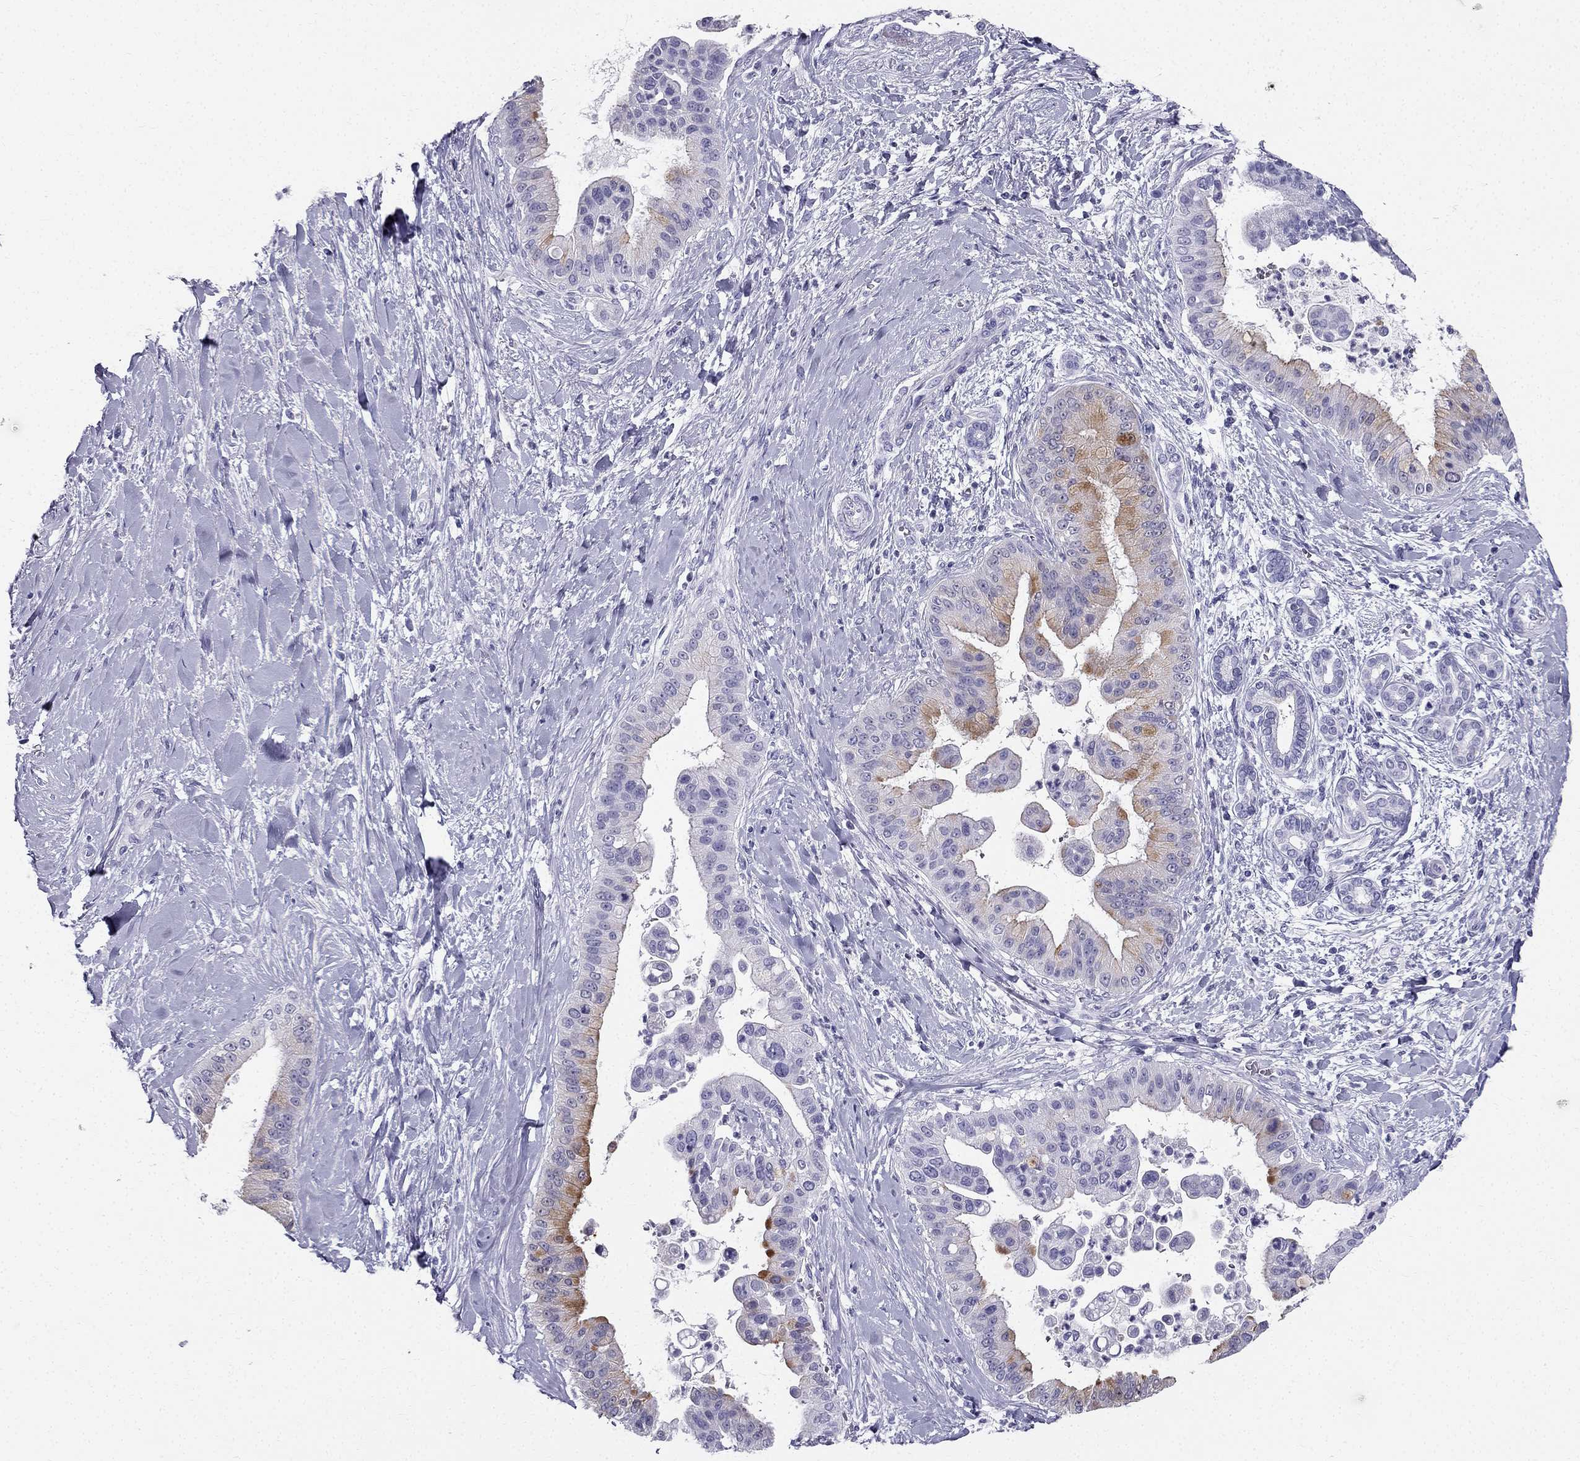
{"staining": {"intensity": "moderate", "quantity": "<25%", "location": "cytoplasmic/membranous"}, "tissue": "liver cancer", "cell_type": "Tumor cells", "image_type": "cancer", "snomed": [{"axis": "morphology", "description": "Cholangiocarcinoma"}, {"axis": "topography", "description": "Liver"}], "caption": "Cholangiocarcinoma (liver) stained with a brown dye exhibits moderate cytoplasmic/membranous positive positivity in approximately <25% of tumor cells.", "gene": "TFF3", "patient": {"sex": "female", "age": 54}}